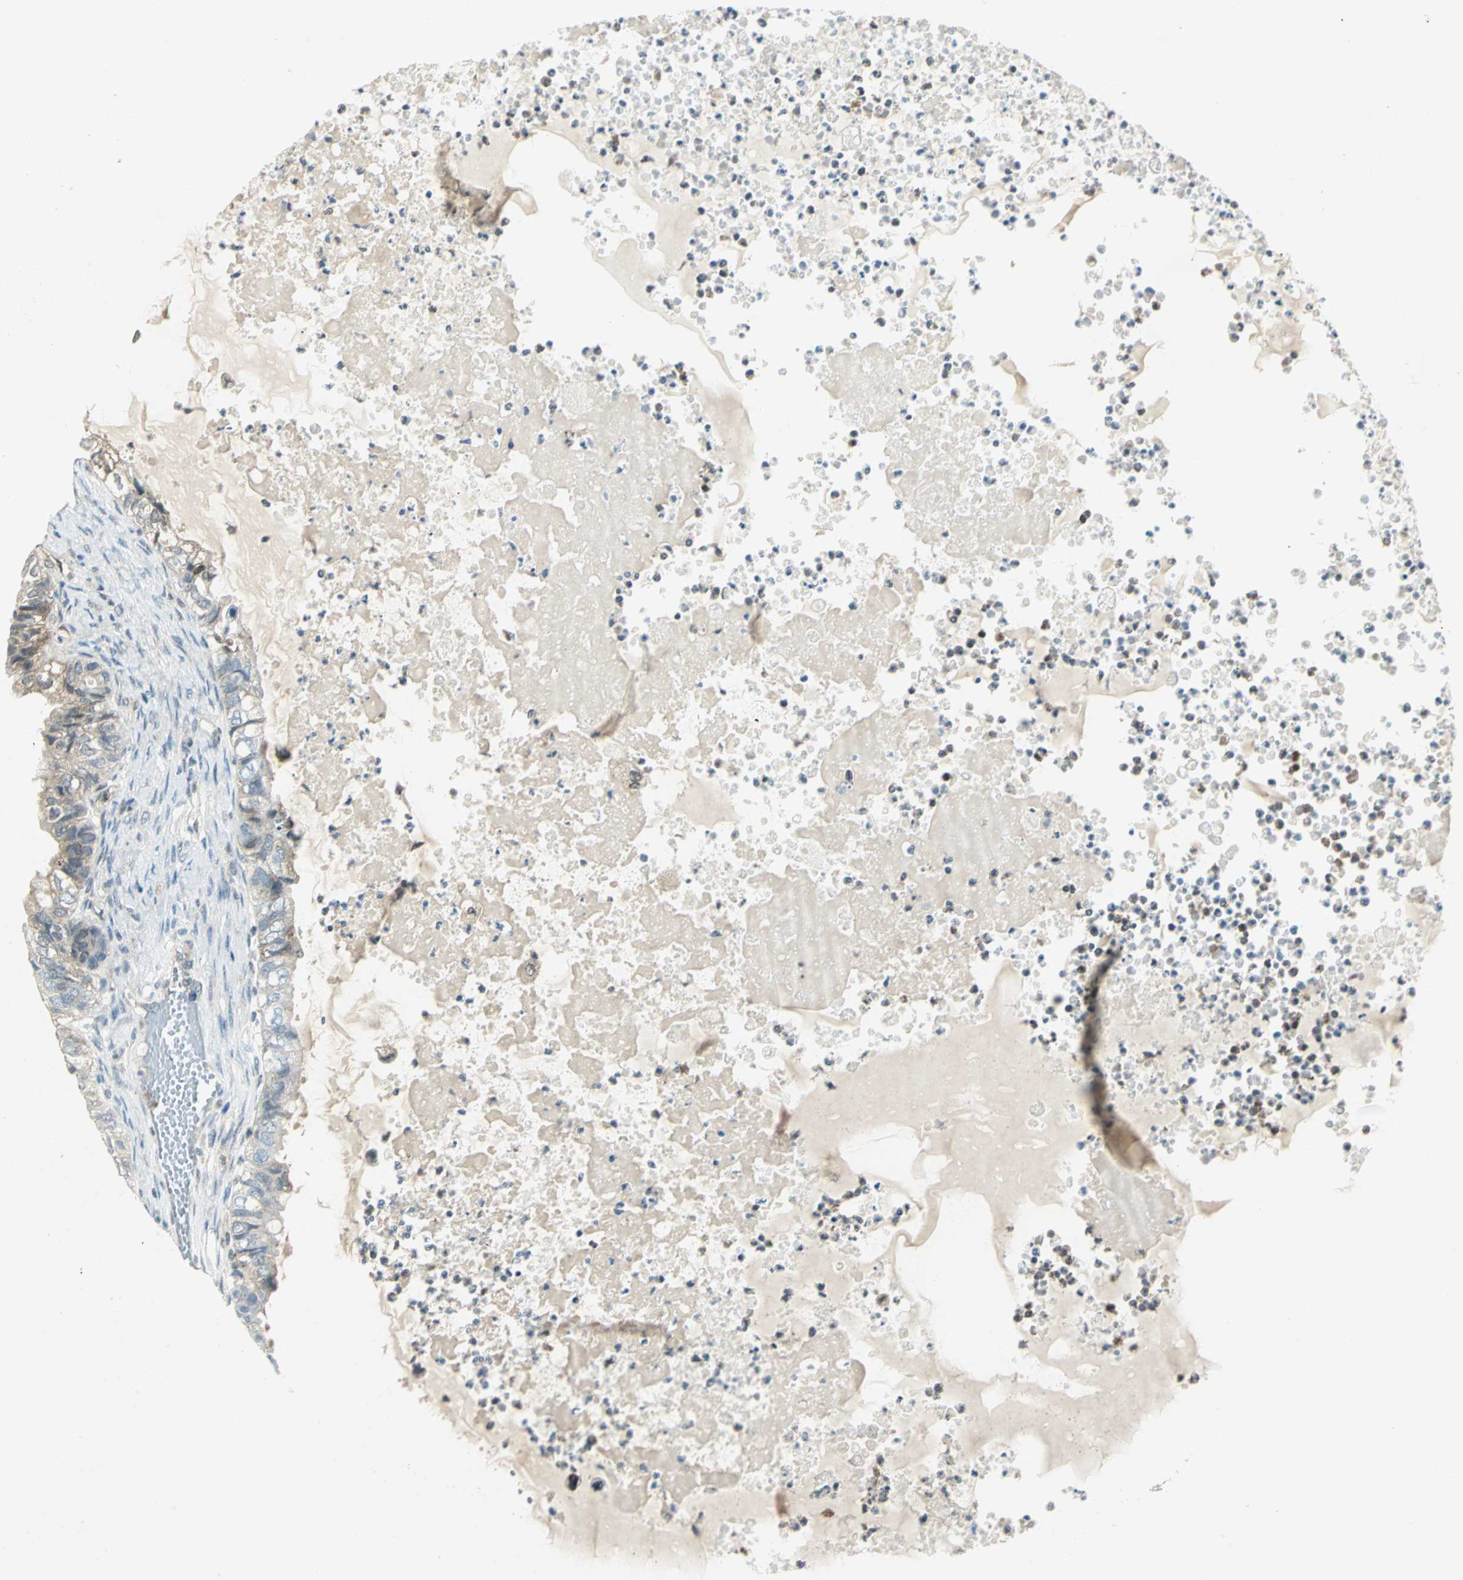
{"staining": {"intensity": "weak", "quantity": "<25%", "location": "cytoplasmic/membranous"}, "tissue": "ovarian cancer", "cell_type": "Tumor cells", "image_type": "cancer", "snomed": [{"axis": "morphology", "description": "Cystadenocarcinoma, mucinous, NOS"}, {"axis": "topography", "description": "Ovary"}], "caption": "Tumor cells show no significant positivity in ovarian cancer. (Stains: DAB (3,3'-diaminobenzidine) IHC with hematoxylin counter stain, Microscopy: brightfield microscopy at high magnification).", "gene": "ALDOA", "patient": {"sex": "female", "age": 80}}